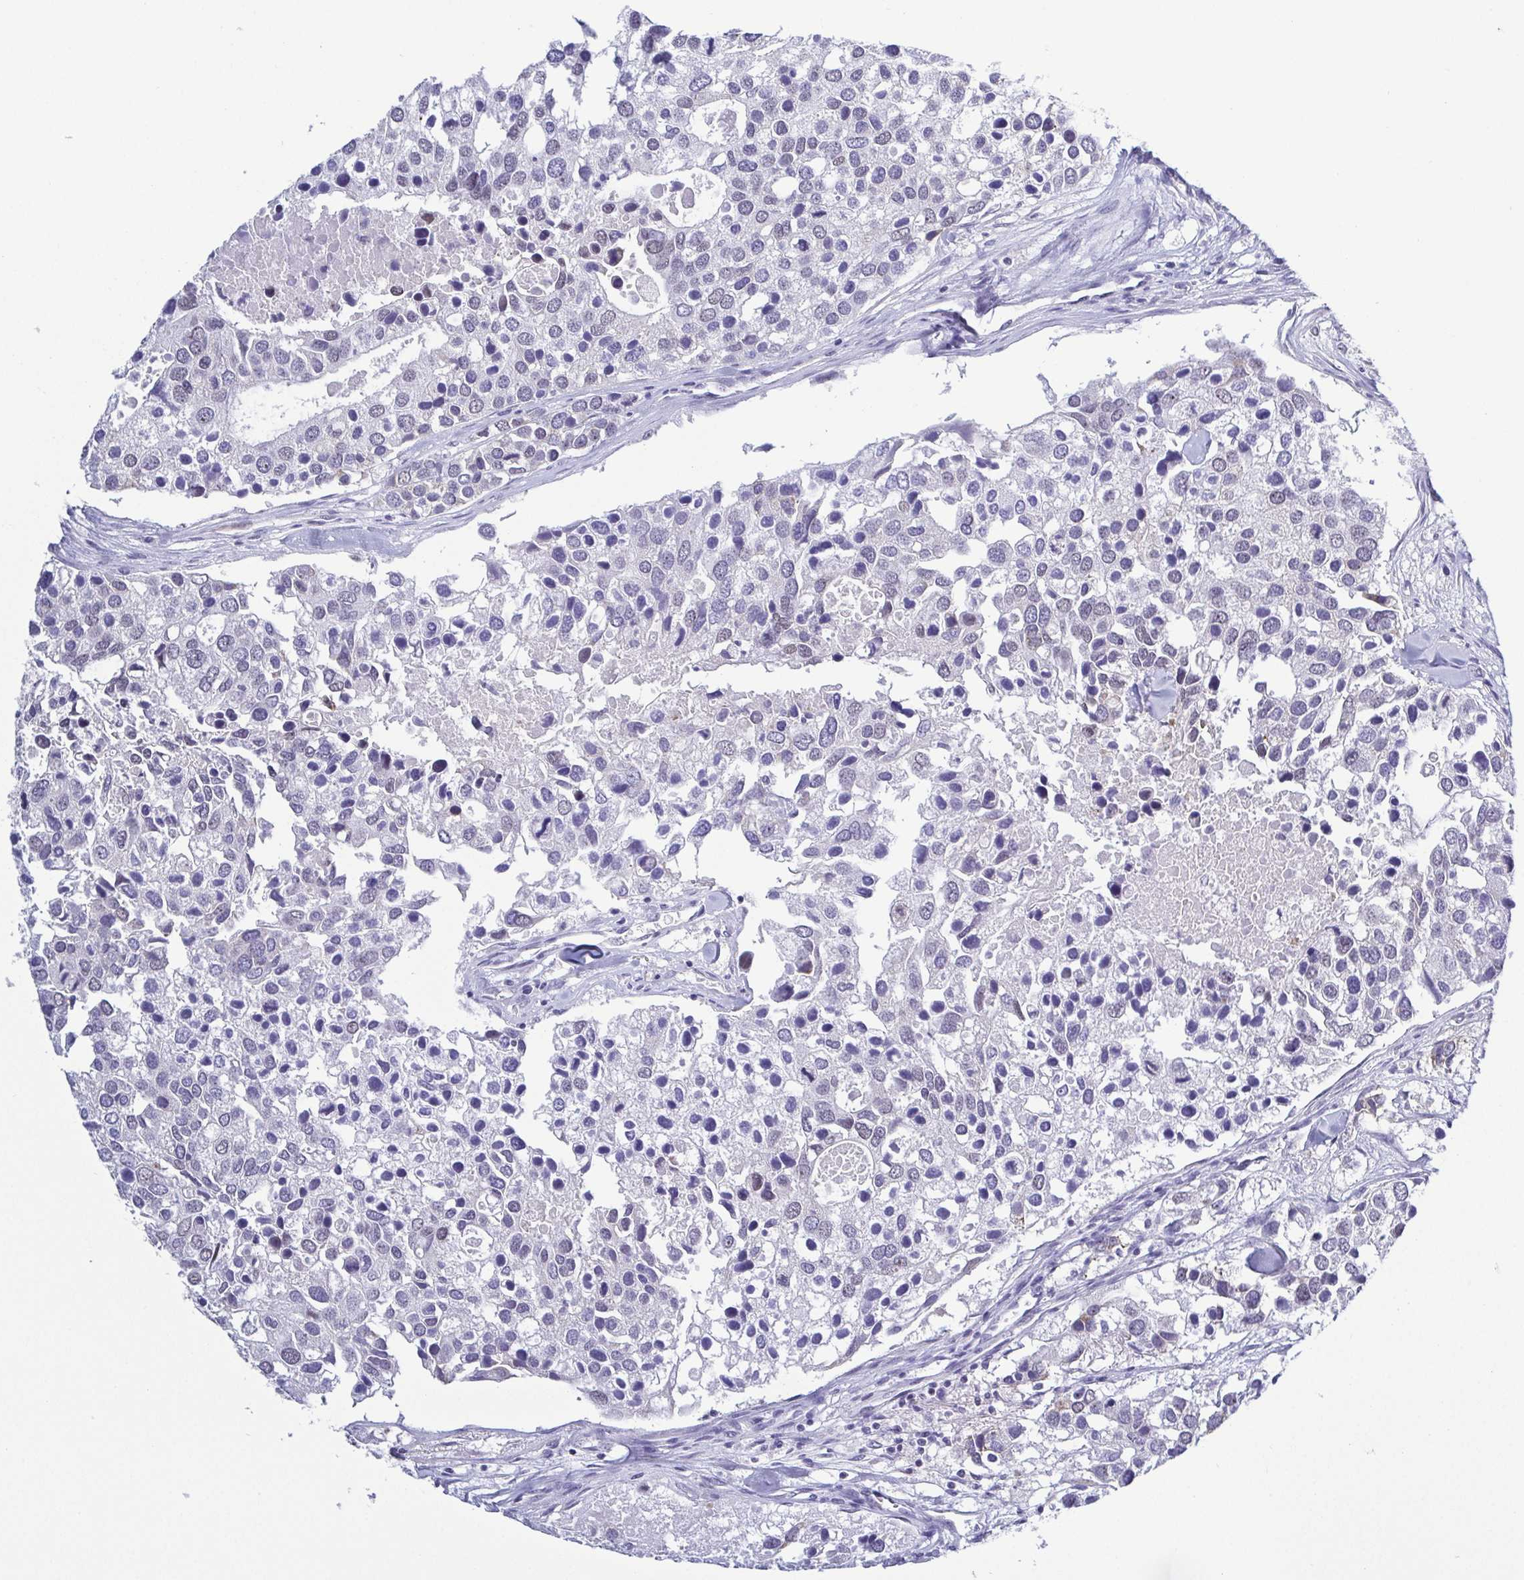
{"staining": {"intensity": "negative", "quantity": "none", "location": "none"}, "tissue": "breast cancer", "cell_type": "Tumor cells", "image_type": "cancer", "snomed": [{"axis": "morphology", "description": "Duct carcinoma"}, {"axis": "topography", "description": "Breast"}], "caption": "An image of human breast intraductal carcinoma is negative for staining in tumor cells.", "gene": "BZW1", "patient": {"sex": "female", "age": 83}}